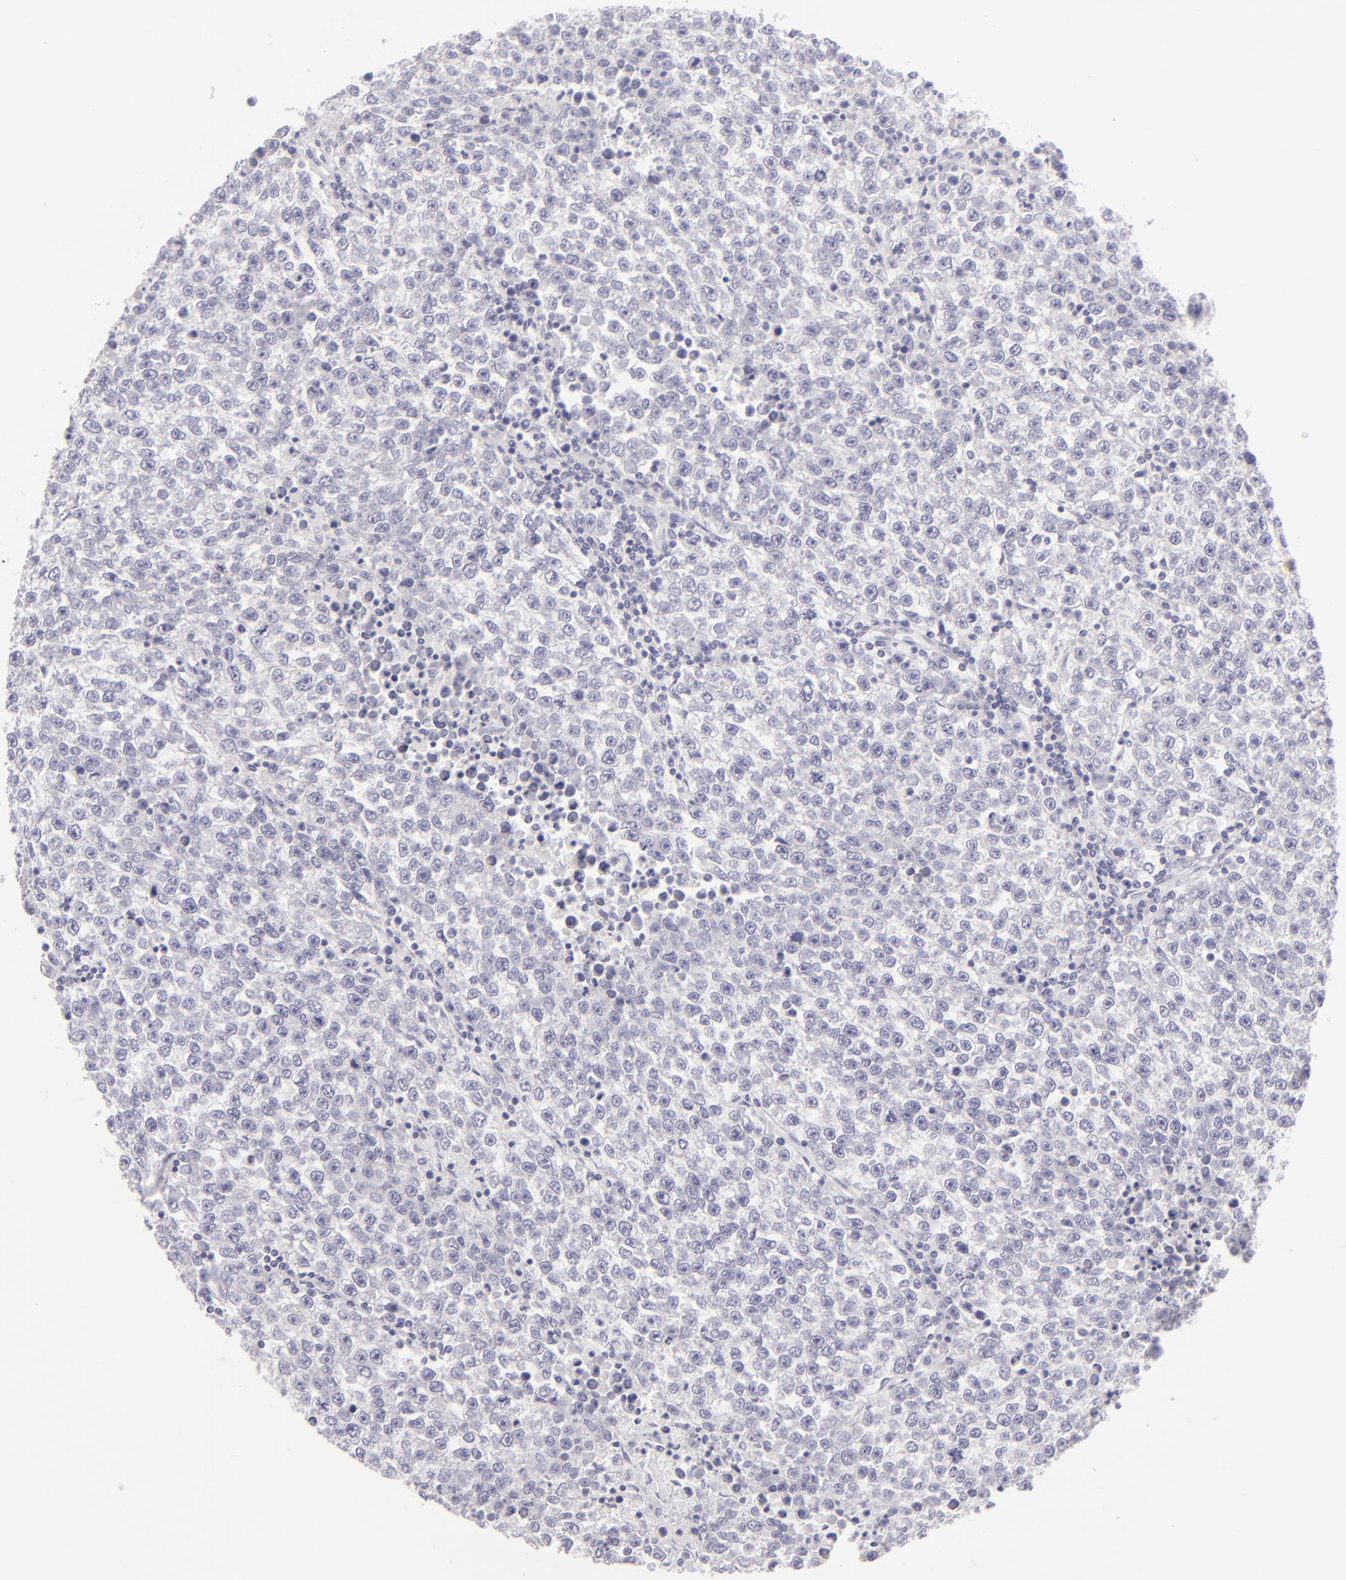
{"staining": {"intensity": "negative", "quantity": "none", "location": "none"}, "tissue": "testis cancer", "cell_type": "Tumor cells", "image_type": "cancer", "snomed": [{"axis": "morphology", "description": "Seminoma, NOS"}, {"axis": "topography", "description": "Testis"}], "caption": "A photomicrograph of seminoma (testis) stained for a protein reveals no brown staining in tumor cells.", "gene": "CLDN4", "patient": {"sex": "male", "age": 36}}